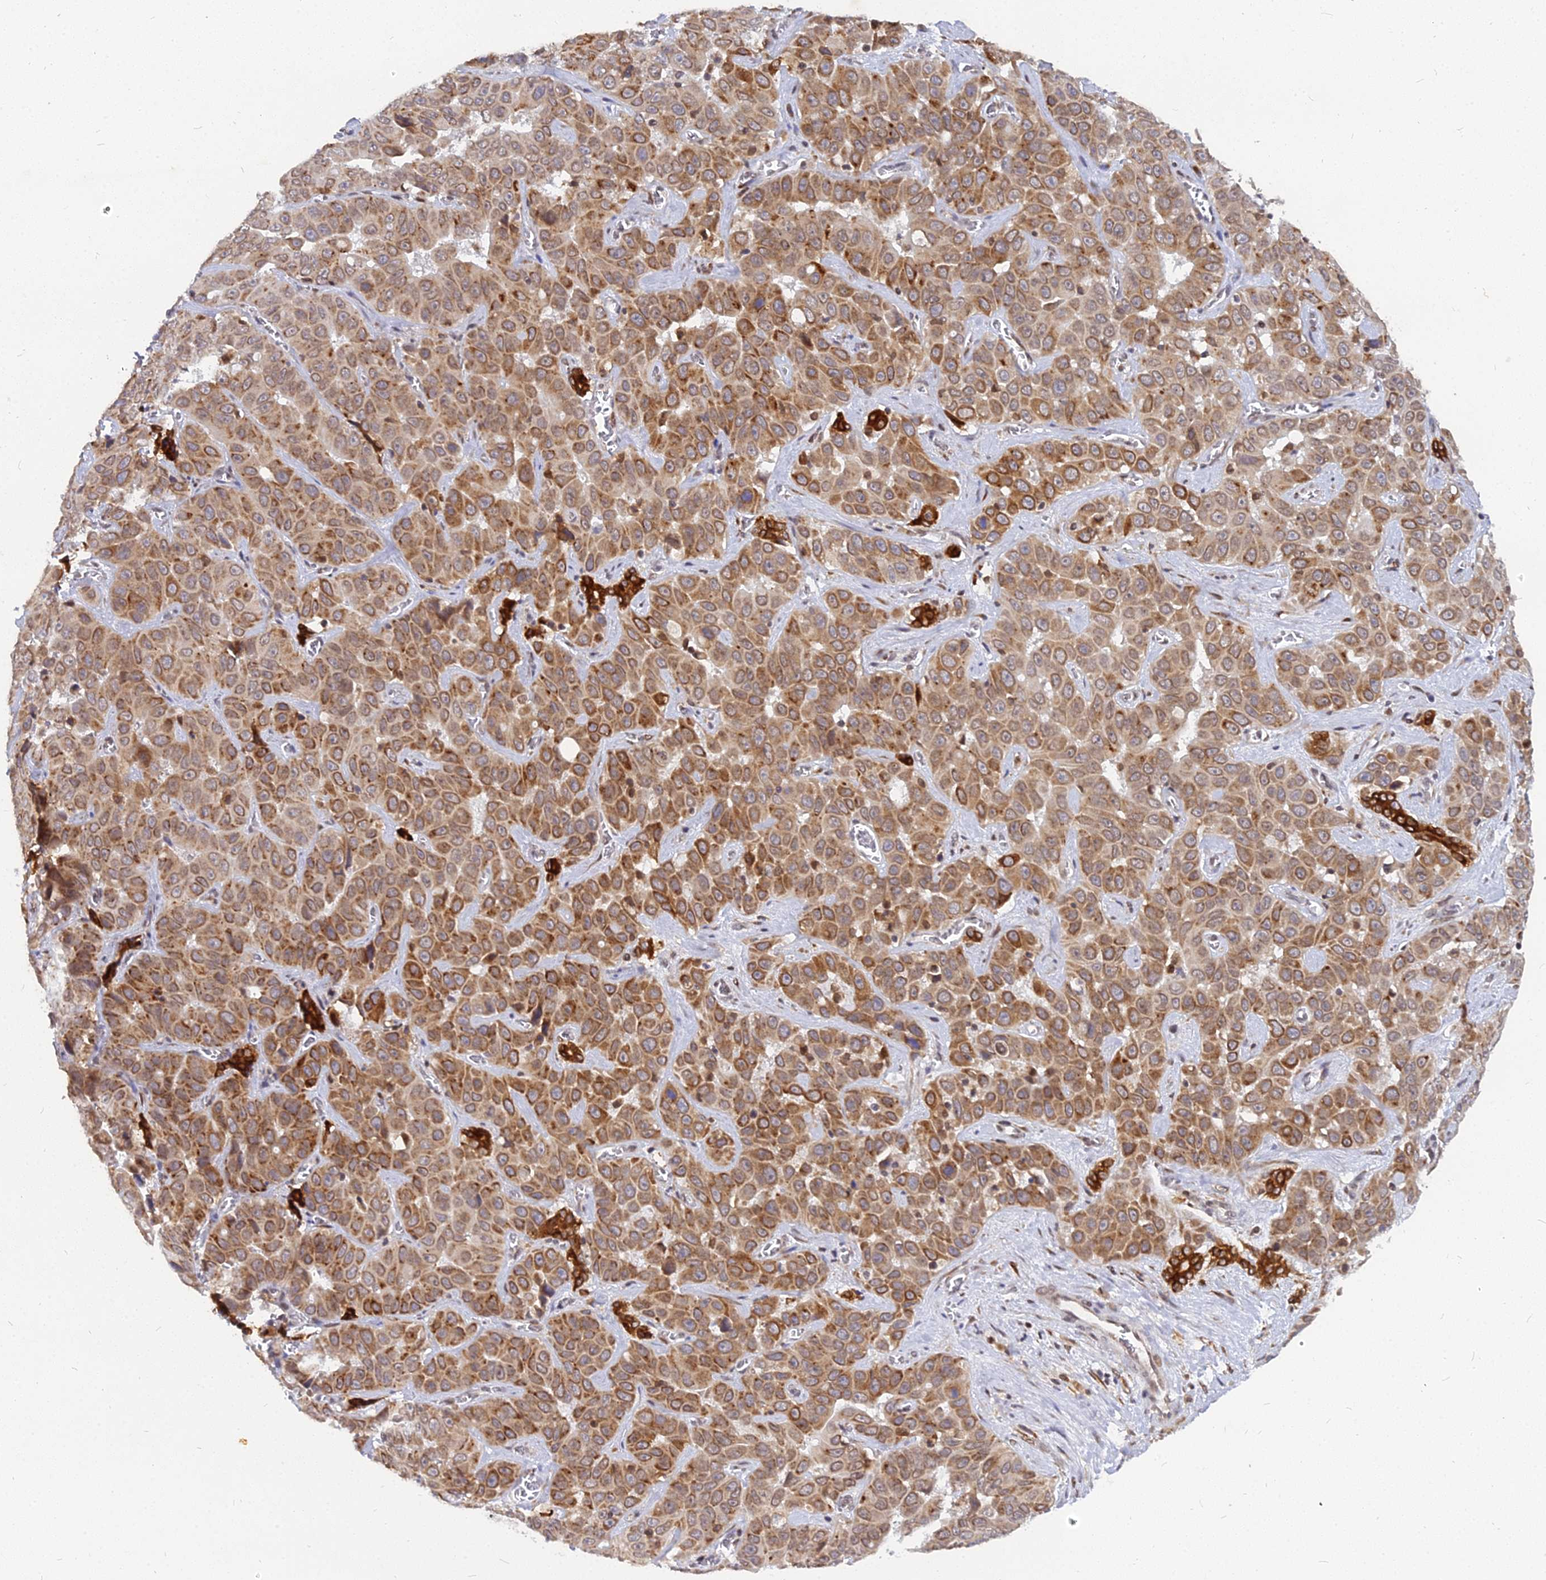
{"staining": {"intensity": "moderate", "quantity": ">75%", "location": "cytoplasmic/membranous"}, "tissue": "liver cancer", "cell_type": "Tumor cells", "image_type": "cancer", "snomed": [{"axis": "morphology", "description": "Cholangiocarcinoma"}, {"axis": "topography", "description": "Liver"}], "caption": "Immunohistochemistry (IHC) (DAB) staining of human cholangiocarcinoma (liver) reveals moderate cytoplasmic/membranous protein positivity in approximately >75% of tumor cells.", "gene": "RNF121", "patient": {"sex": "female", "age": 52}}